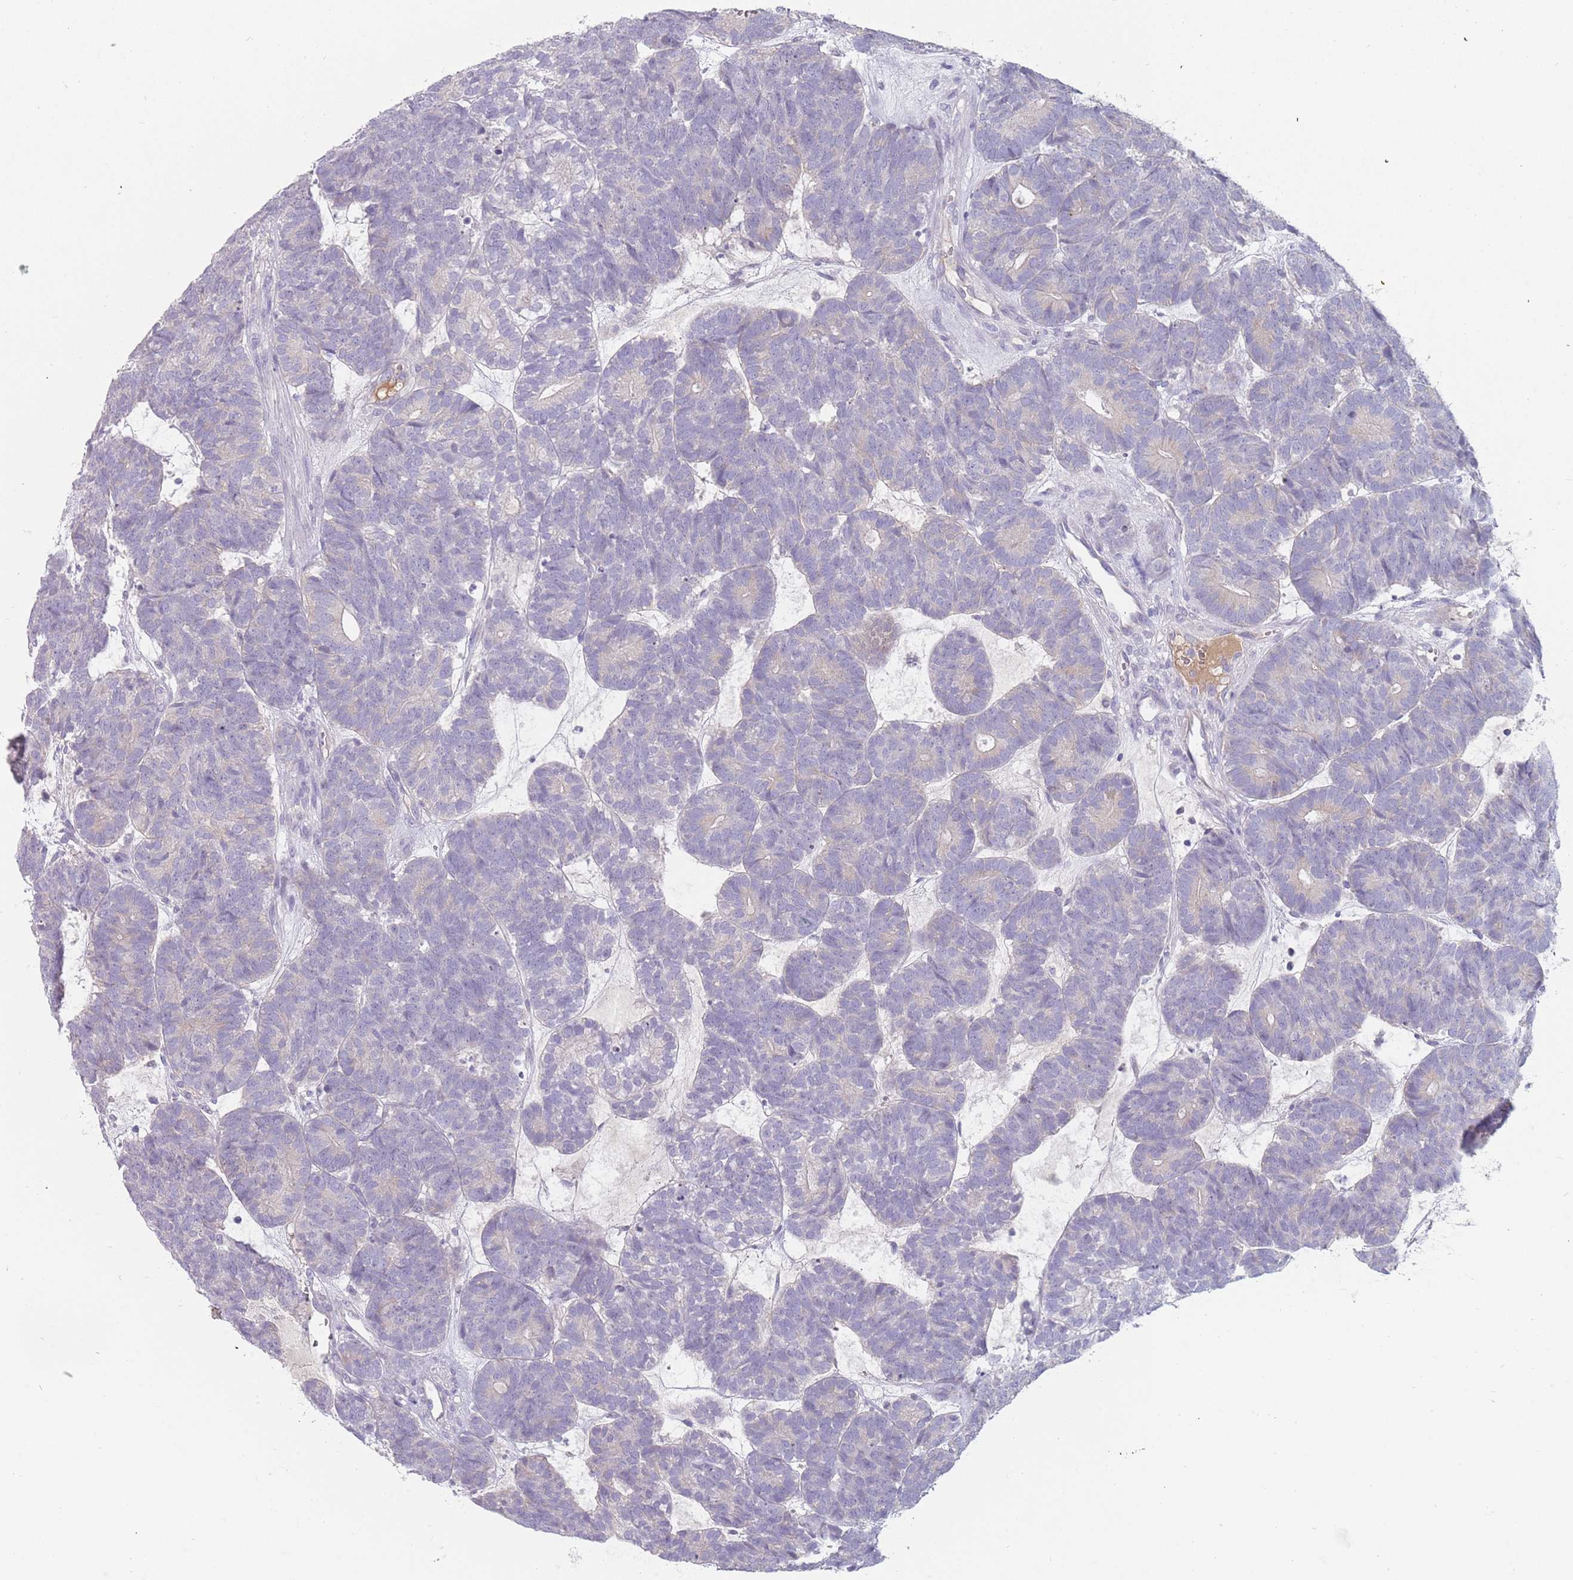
{"staining": {"intensity": "negative", "quantity": "none", "location": "none"}, "tissue": "head and neck cancer", "cell_type": "Tumor cells", "image_type": "cancer", "snomed": [{"axis": "morphology", "description": "Adenocarcinoma, NOS"}, {"axis": "topography", "description": "Head-Neck"}], "caption": "Immunohistochemical staining of human adenocarcinoma (head and neck) demonstrates no significant staining in tumor cells.", "gene": "DDX4", "patient": {"sex": "female", "age": 81}}